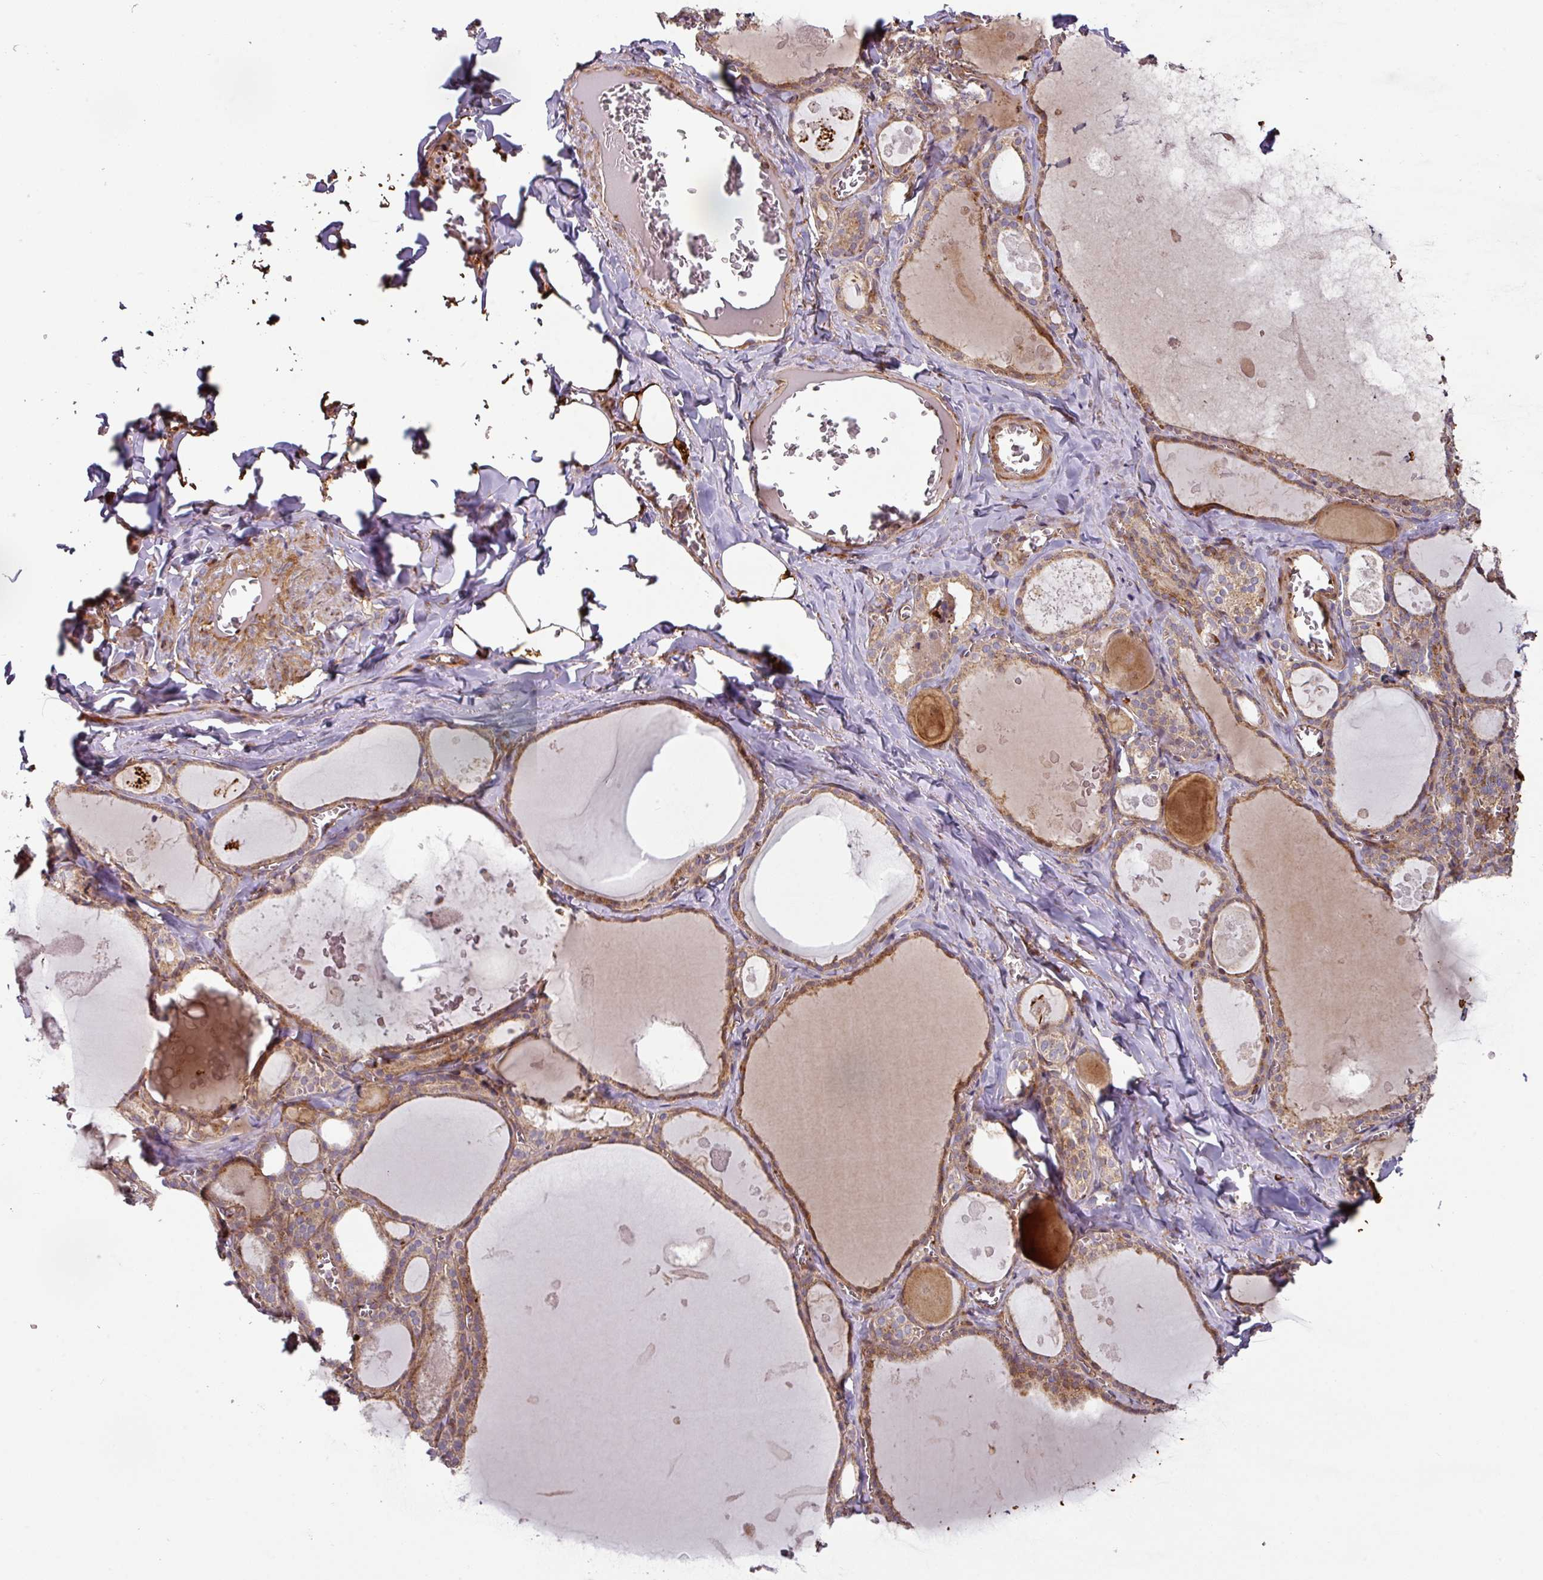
{"staining": {"intensity": "strong", "quantity": ">75%", "location": "cytoplasmic/membranous"}, "tissue": "thyroid gland", "cell_type": "Glandular cells", "image_type": "normal", "snomed": [{"axis": "morphology", "description": "Normal tissue, NOS"}, {"axis": "topography", "description": "Thyroid gland"}], "caption": "High-magnification brightfield microscopy of benign thyroid gland stained with DAB (3,3'-diaminobenzidine) (brown) and counterstained with hematoxylin (blue). glandular cells exhibit strong cytoplasmic/membranous staining is present in about>75% of cells. (brown staining indicates protein expression, while blue staining denotes nuclei).", "gene": "CASP2", "patient": {"sex": "male", "age": 56}}